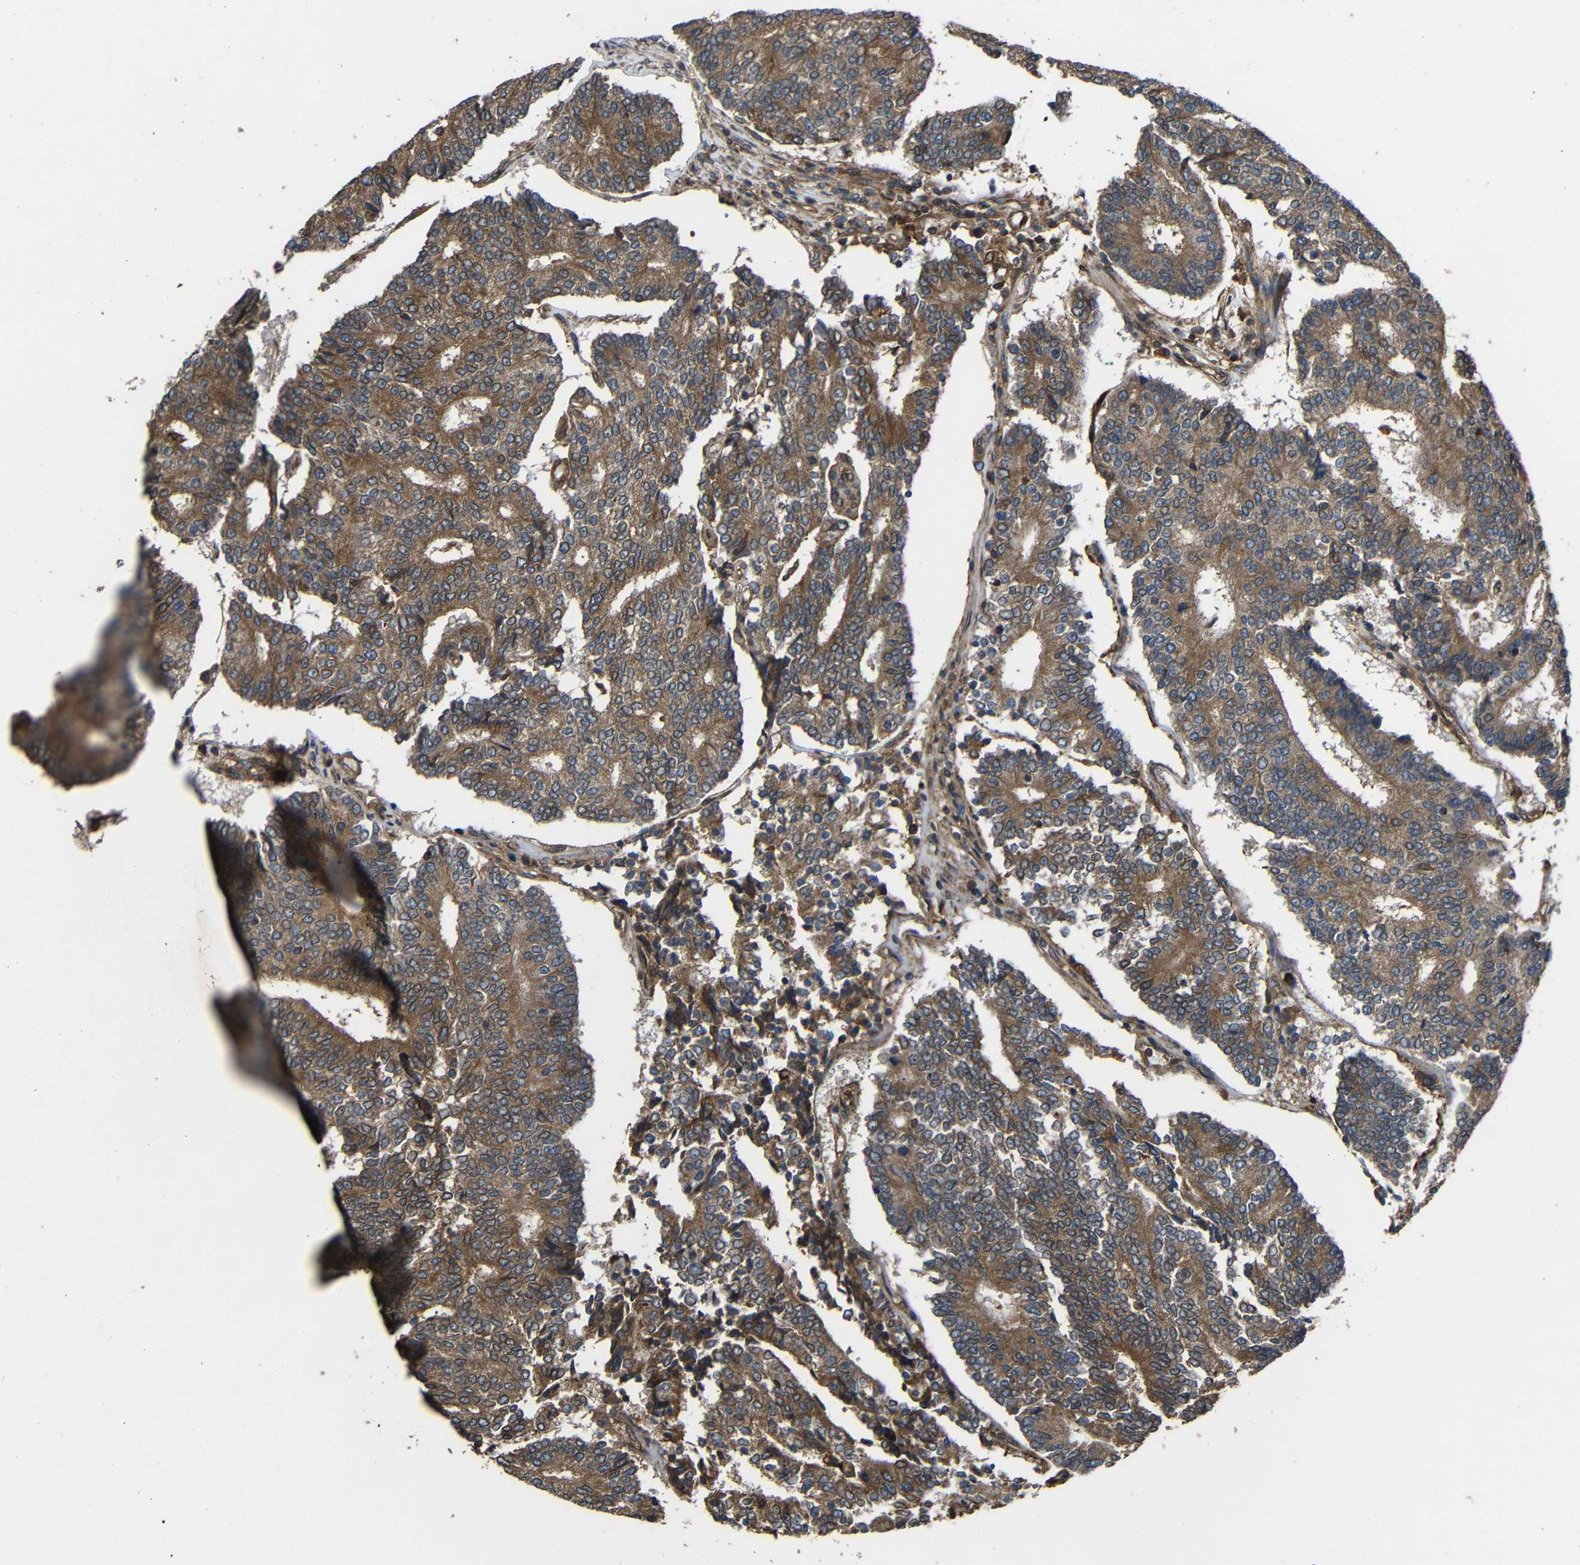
{"staining": {"intensity": "moderate", "quantity": ">75%", "location": "cytoplasmic/membranous"}, "tissue": "prostate cancer", "cell_type": "Tumor cells", "image_type": "cancer", "snomed": [{"axis": "morphology", "description": "Normal tissue, NOS"}, {"axis": "morphology", "description": "Adenocarcinoma, High grade"}, {"axis": "topography", "description": "Prostate"}, {"axis": "topography", "description": "Seminal veicle"}], "caption": "Immunohistochemistry (IHC) micrograph of neoplastic tissue: prostate cancer stained using IHC reveals medium levels of moderate protein expression localized specifically in the cytoplasmic/membranous of tumor cells, appearing as a cytoplasmic/membranous brown color.", "gene": "TREM2", "patient": {"sex": "male", "age": 55}}